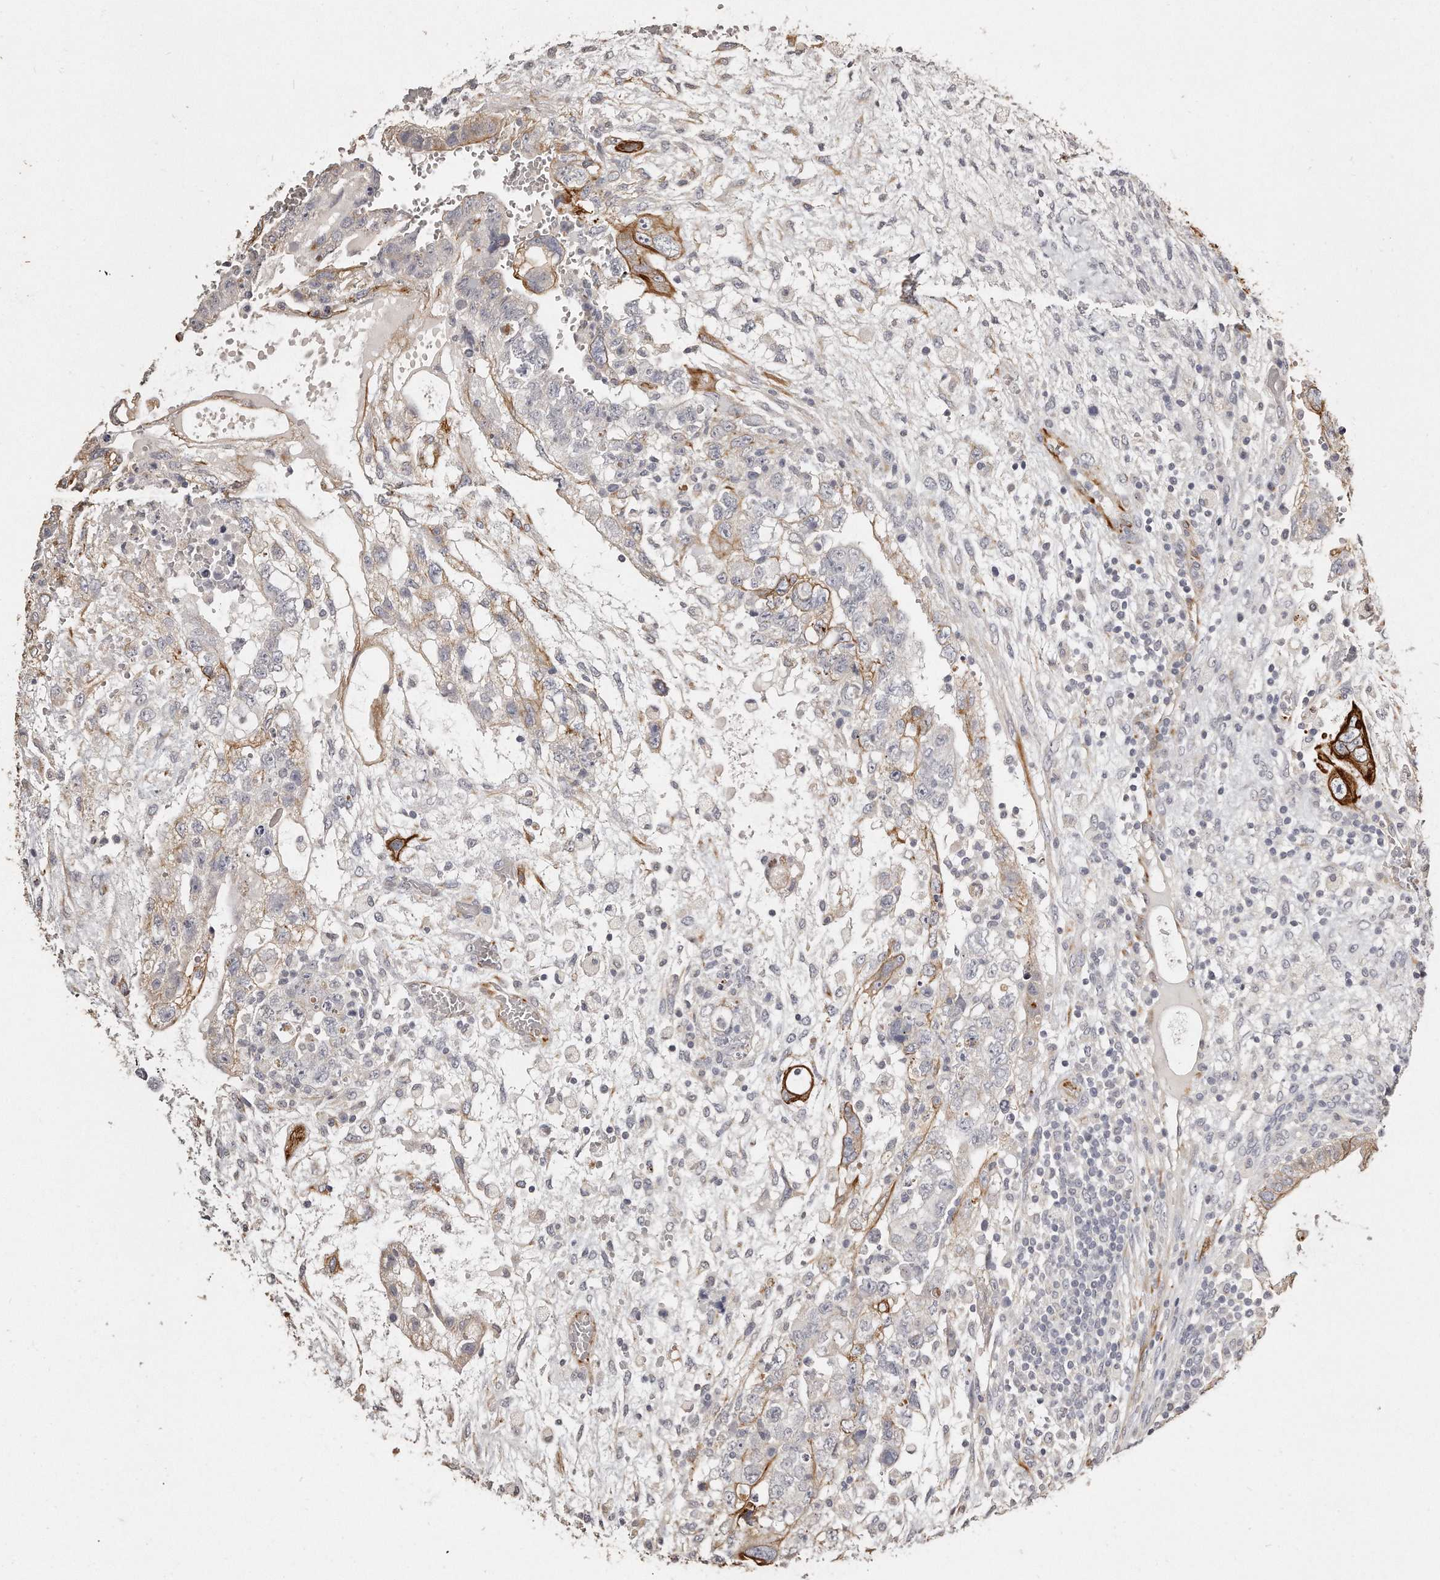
{"staining": {"intensity": "moderate", "quantity": "<25%", "location": "cytoplasmic/membranous"}, "tissue": "testis cancer", "cell_type": "Tumor cells", "image_type": "cancer", "snomed": [{"axis": "morphology", "description": "Carcinoma, Embryonal, NOS"}, {"axis": "topography", "description": "Testis"}], "caption": "Embryonal carcinoma (testis) was stained to show a protein in brown. There is low levels of moderate cytoplasmic/membranous expression in about <25% of tumor cells.", "gene": "ZYG11A", "patient": {"sex": "male", "age": 36}}